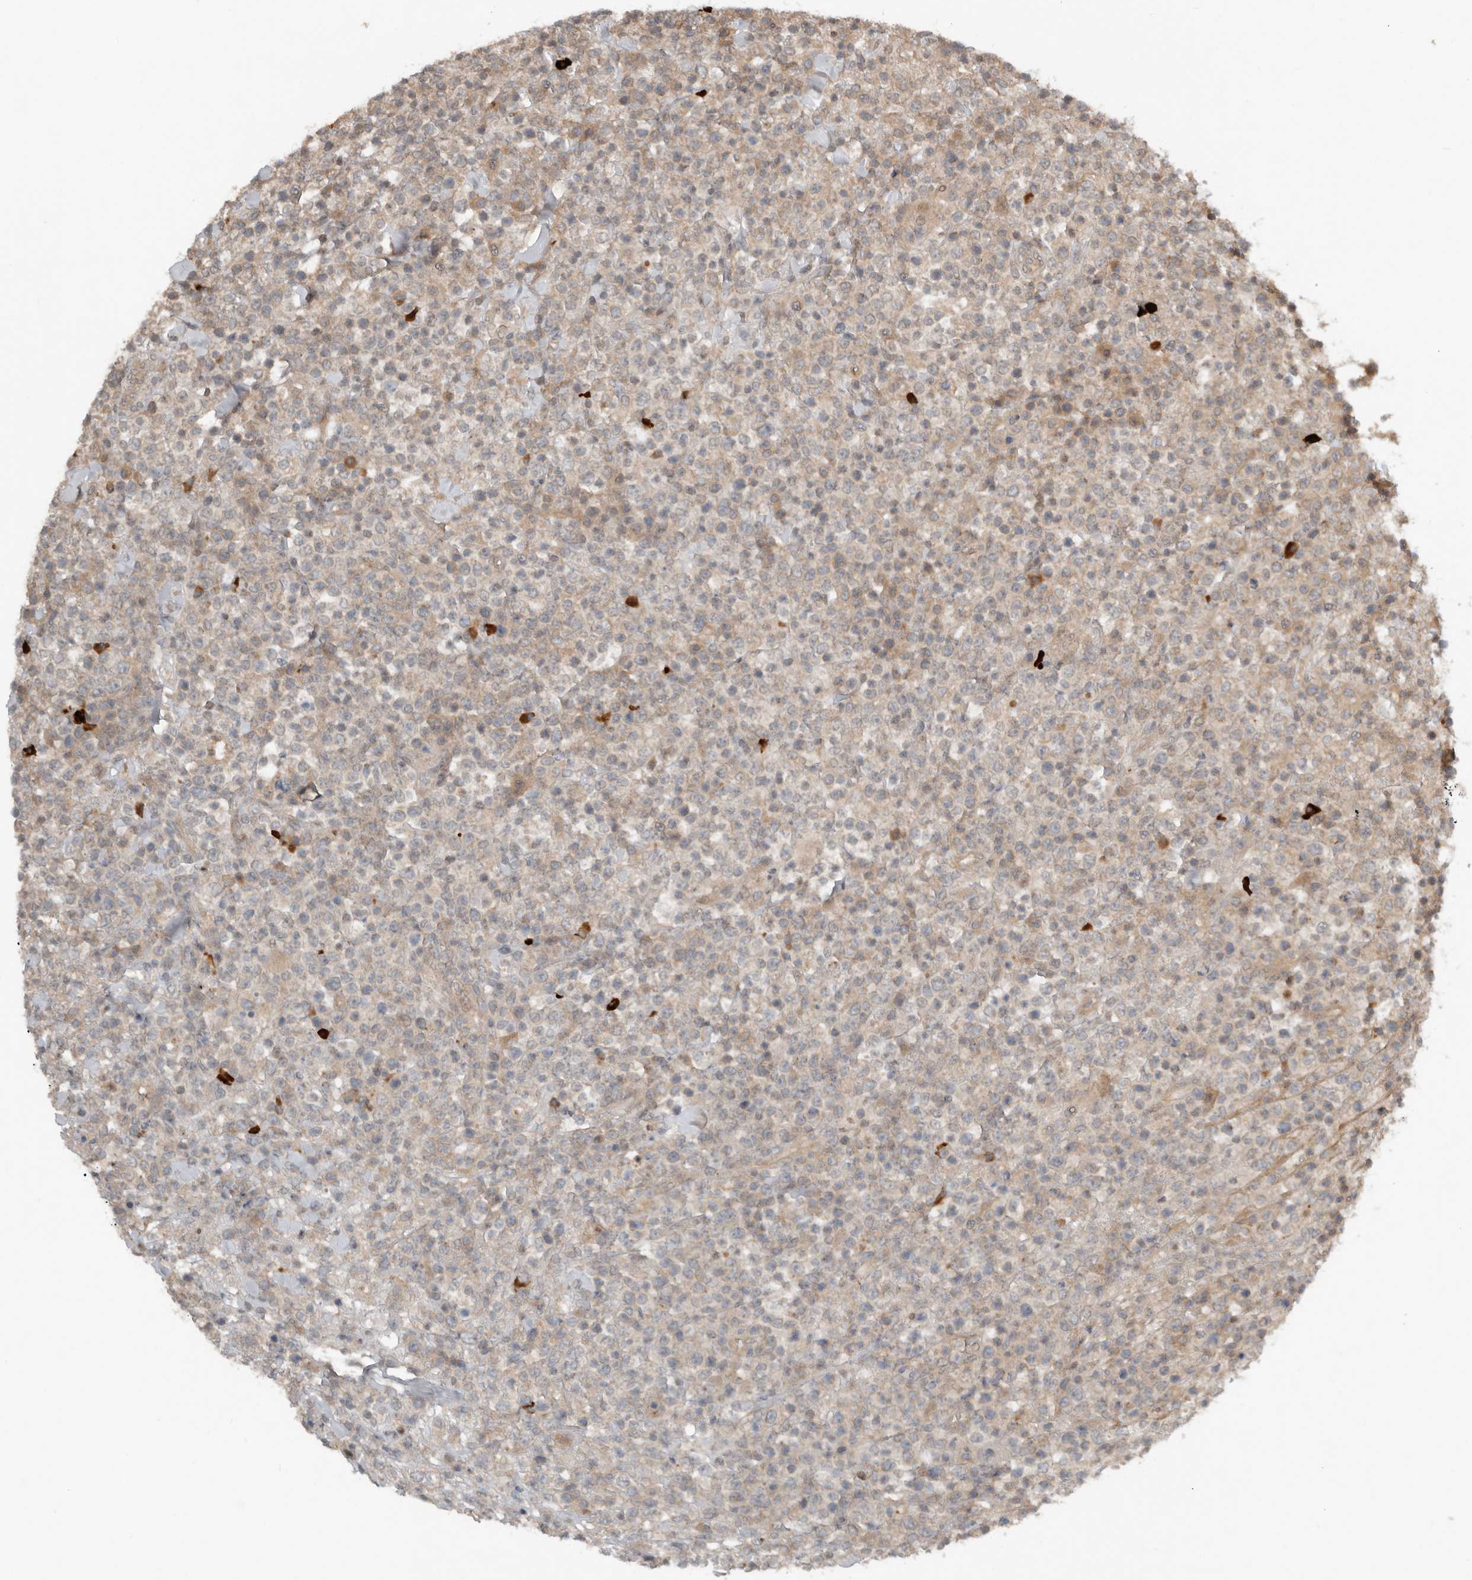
{"staining": {"intensity": "weak", "quantity": "<25%", "location": "cytoplasmic/membranous"}, "tissue": "lymphoma", "cell_type": "Tumor cells", "image_type": "cancer", "snomed": [{"axis": "morphology", "description": "Malignant lymphoma, non-Hodgkin's type, High grade"}, {"axis": "topography", "description": "Colon"}], "caption": "This image is of lymphoma stained with IHC to label a protein in brown with the nuclei are counter-stained blue. There is no expression in tumor cells.", "gene": "TEAD3", "patient": {"sex": "female", "age": 53}}